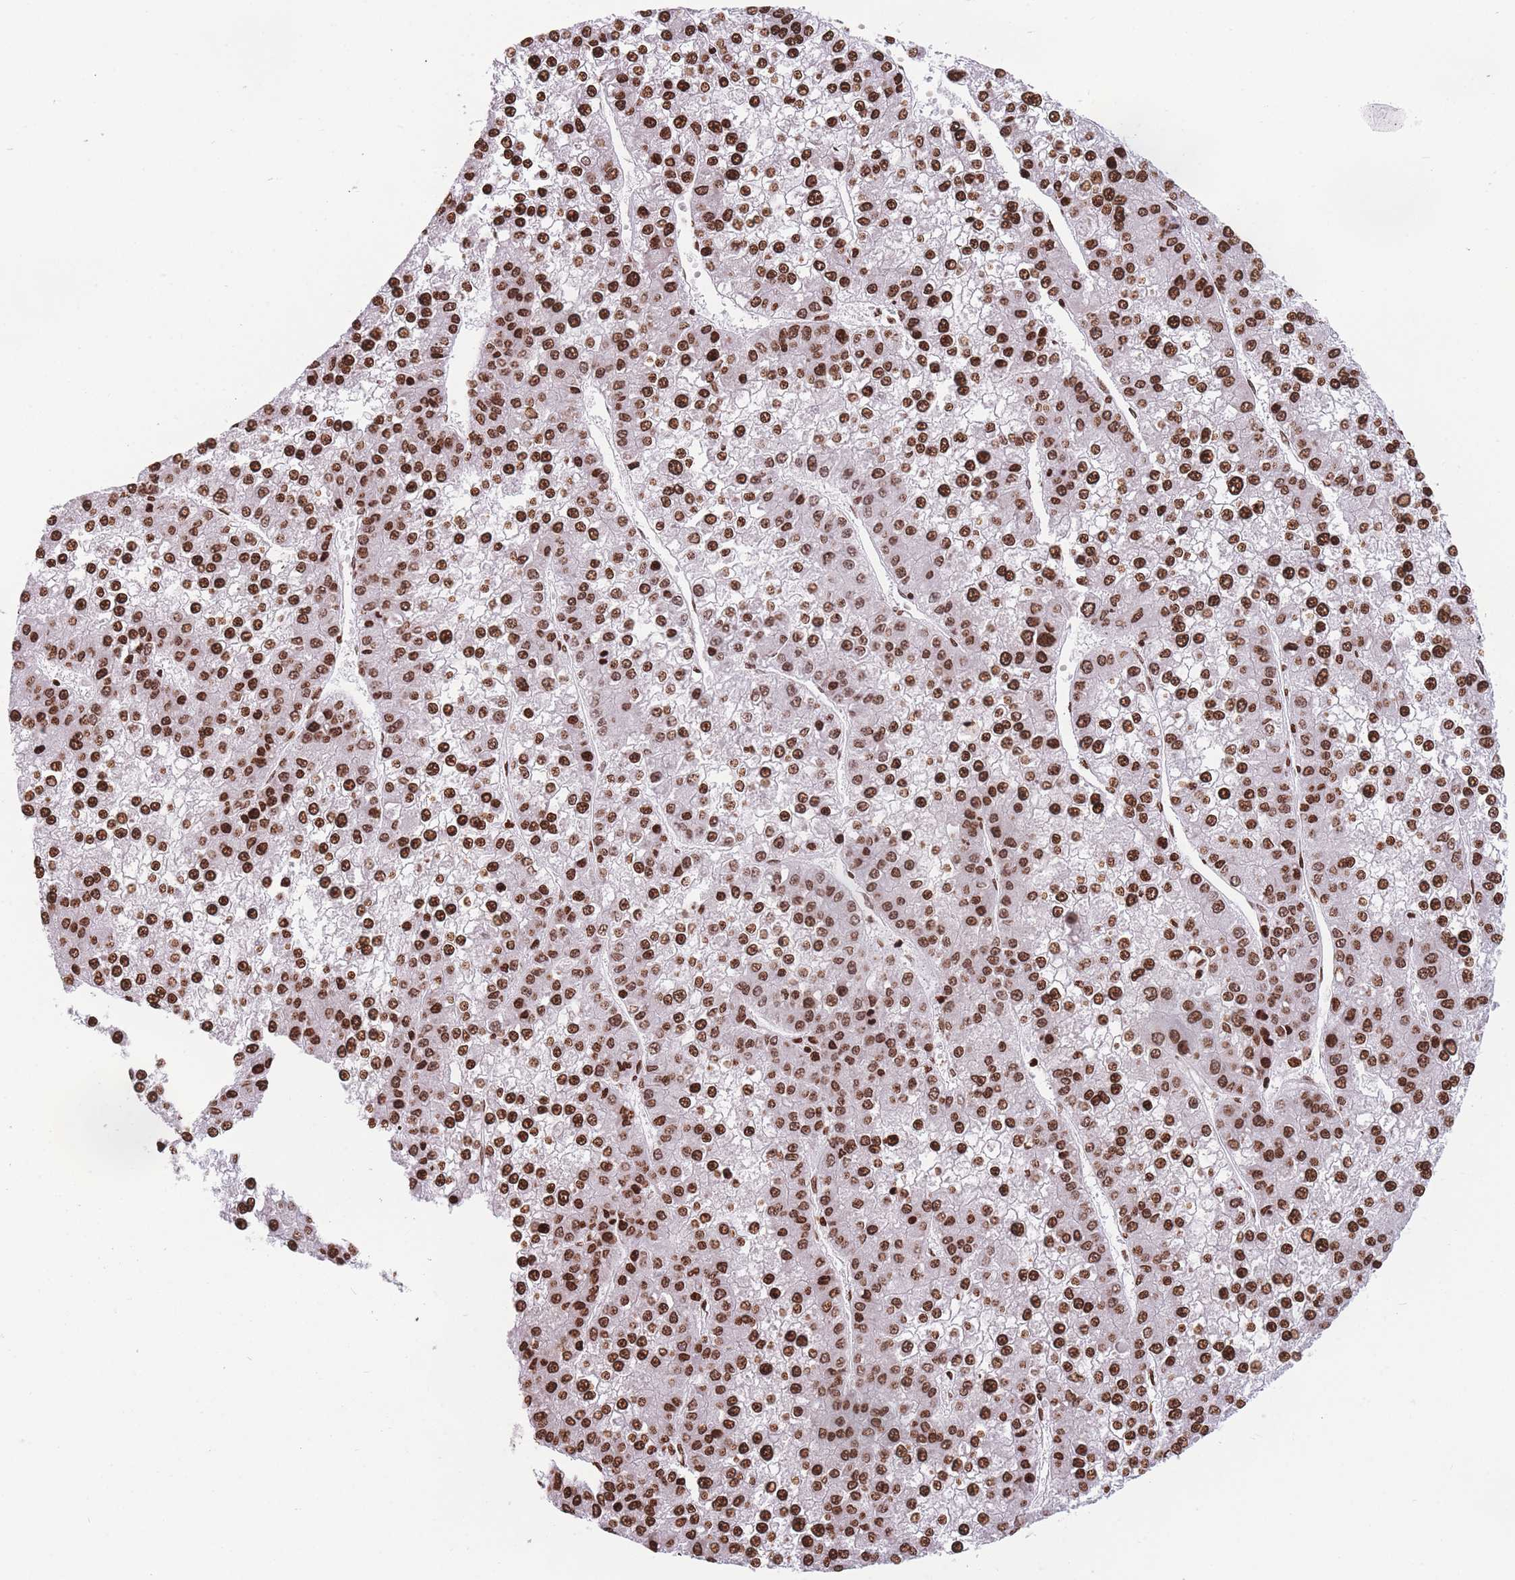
{"staining": {"intensity": "strong", "quantity": ">75%", "location": "nuclear"}, "tissue": "liver cancer", "cell_type": "Tumor cells", "image_type": "cancer", "snomed": [{"axis": "morphology", "description": "Carcinoma, Hepatocellular, NOS"}, {"axis": "topography", "description": "Liver"}], "caption": "A high amount of strong nuclear expression is identified in about >75% of tumor cells in liver hepatocellular carcinoma tissue.", "gene": "AK9", "patient": {"sex": "female", "age": 73}}